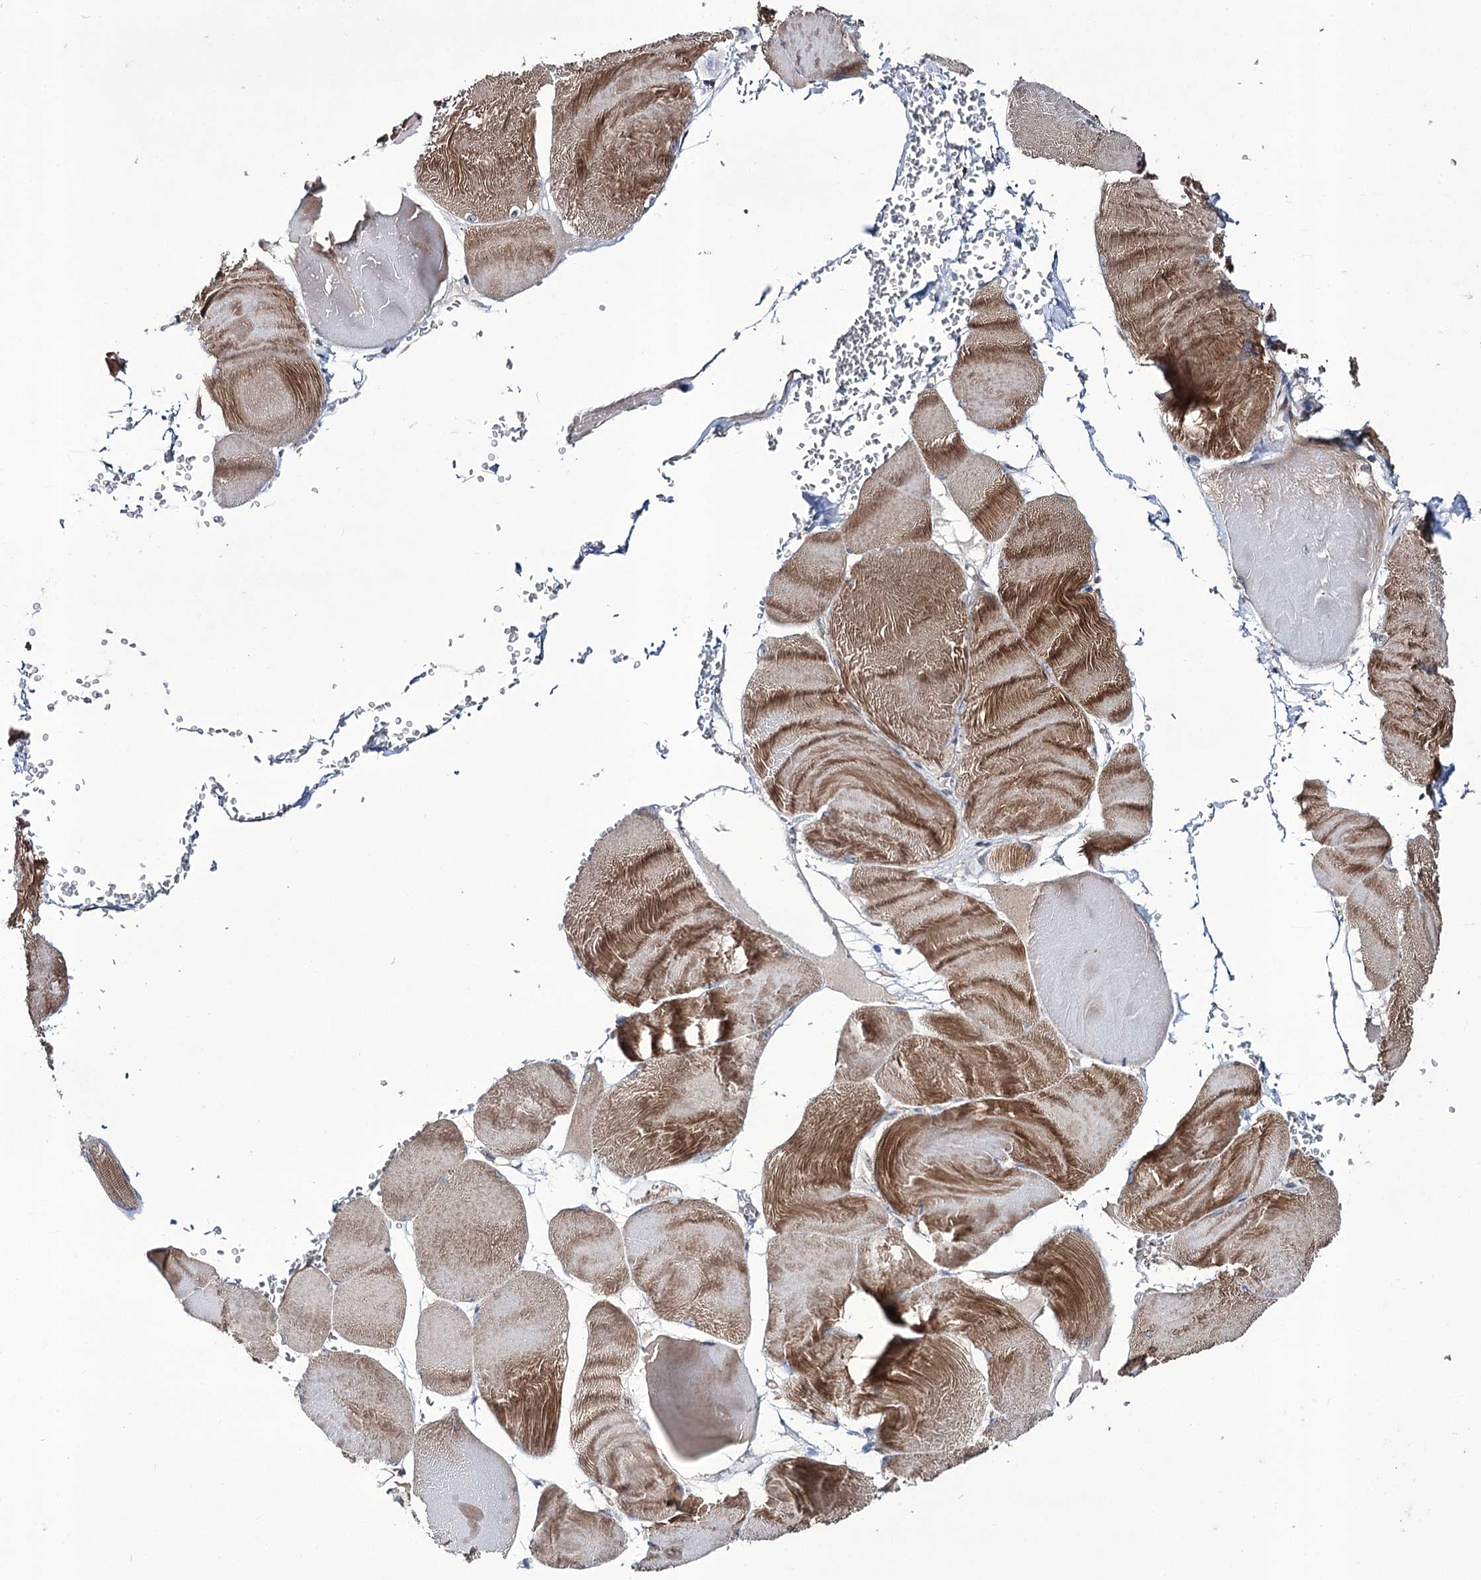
{"staining": {"intensity": "moderate", "quantity": ">75%", "location": "cytoplasmic/membranous"}, "tissue": "skeletal muscle", "cell_type": "Myocytes", "image_type": "normal", "snomed": [{"axis": "morphology", "description": "Normal tissue, NOS"}, {"axis": "morphology", "description": "Basal cell carcinoma"}, {"axis": "topography", "description": "Skeletal muscle"}], "caption": "Immunohistochemical staining of normal skeletal muscle displays medium levels of moderate cytoplasmic/membranous staining in approximately >75% of myocytes.", "gene": "REXO2", "patient": {"sex": "female", "age": 64}}